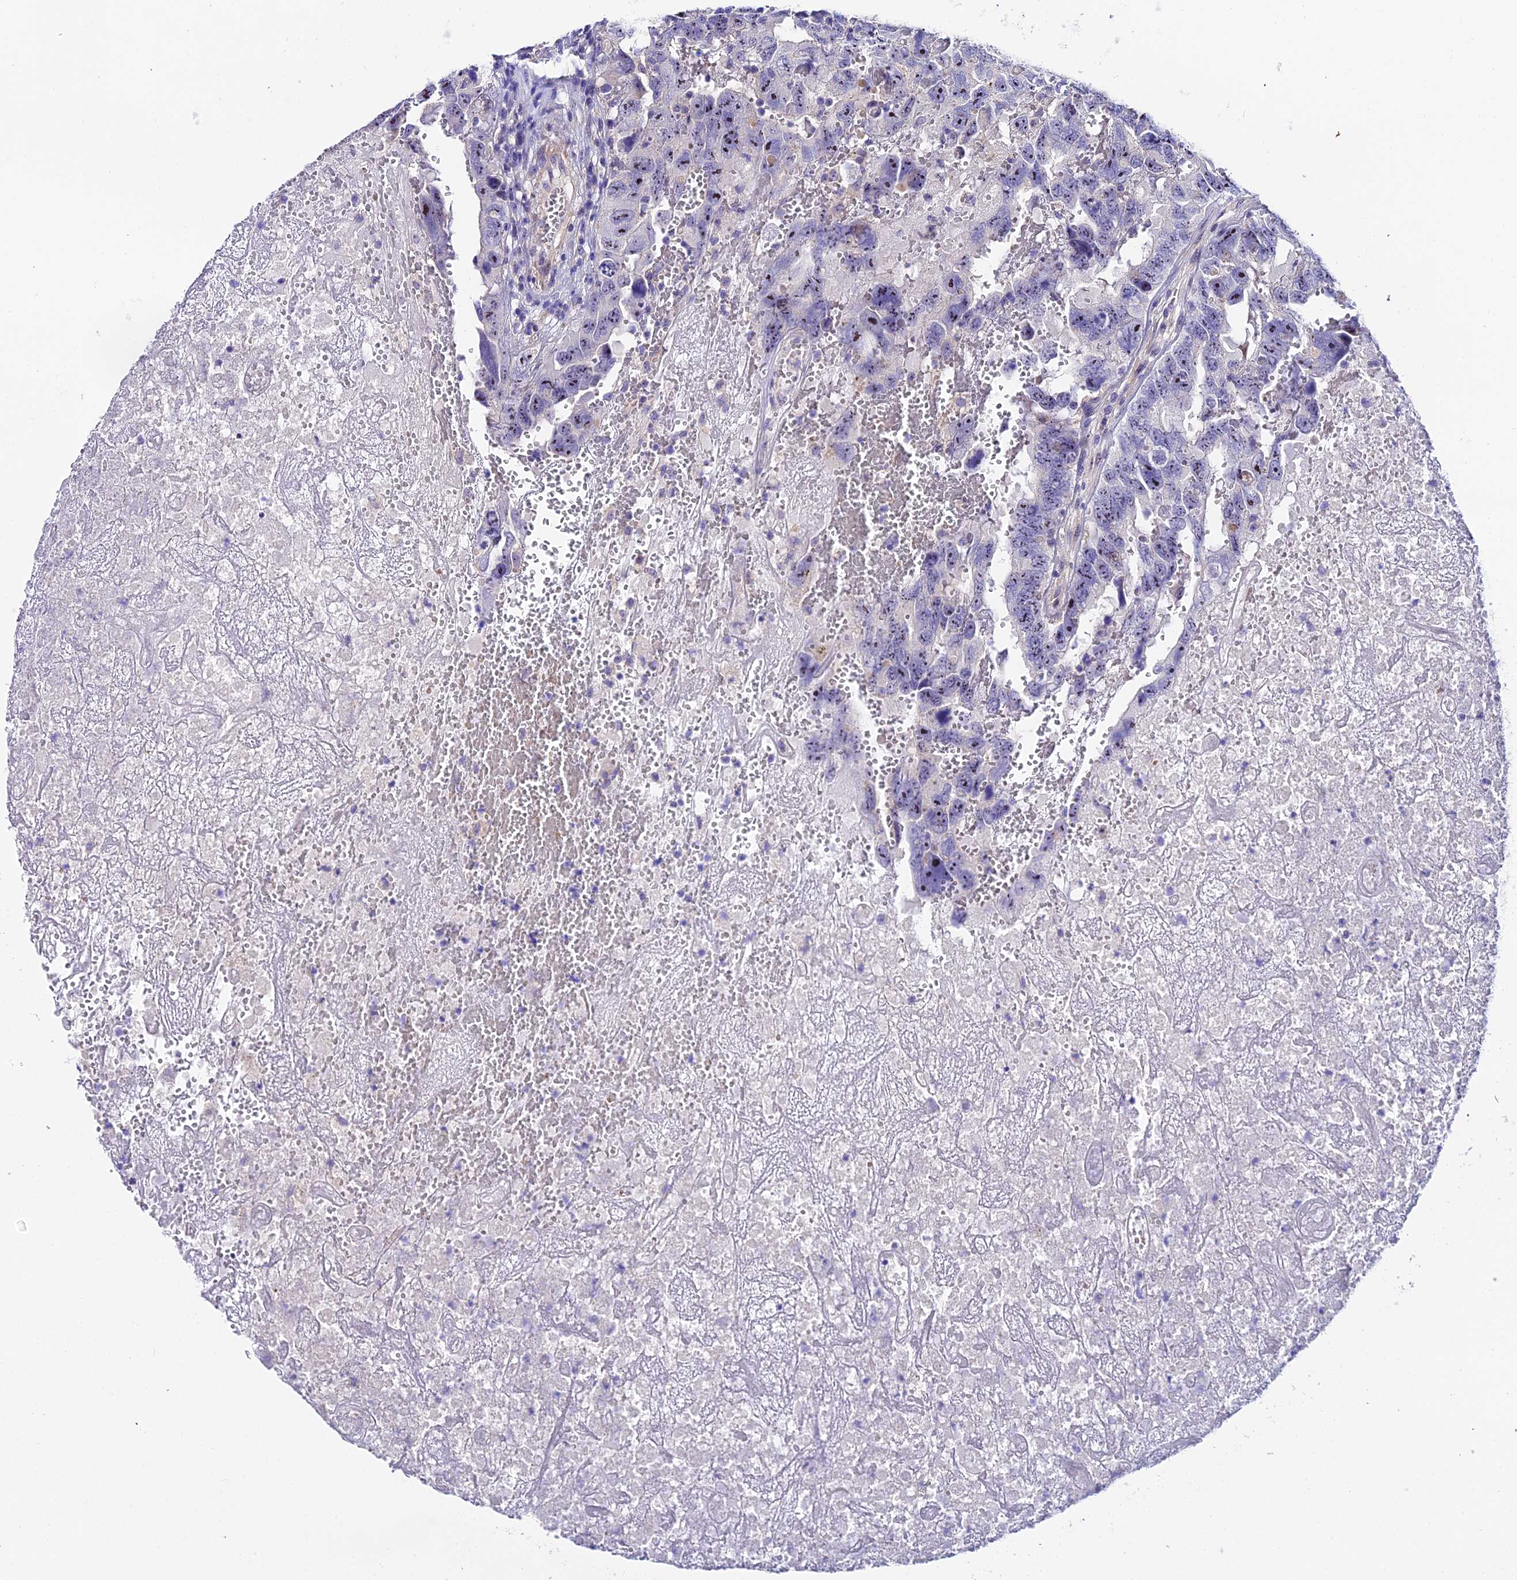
{"staining": {"intensity": "weak", "quantity": "<25%", "location": "nuclear"}, "tissue": "testis cancer", "cell_type": "Tumor cells", "image_type": "cancer", "snomed": [{"axis": "morphology", "description": "Carcinoma, Embryonal, NOS"}, {"axis": "topography", "description": "Testis"}], "caption": "Testis embryonal carcinoma stained for a protein using immunohistochemistry (IHC) exhibits no positivity tumor cells.", "gene": "DUSP29", "patient": {"sex": "male", "age": 45}}